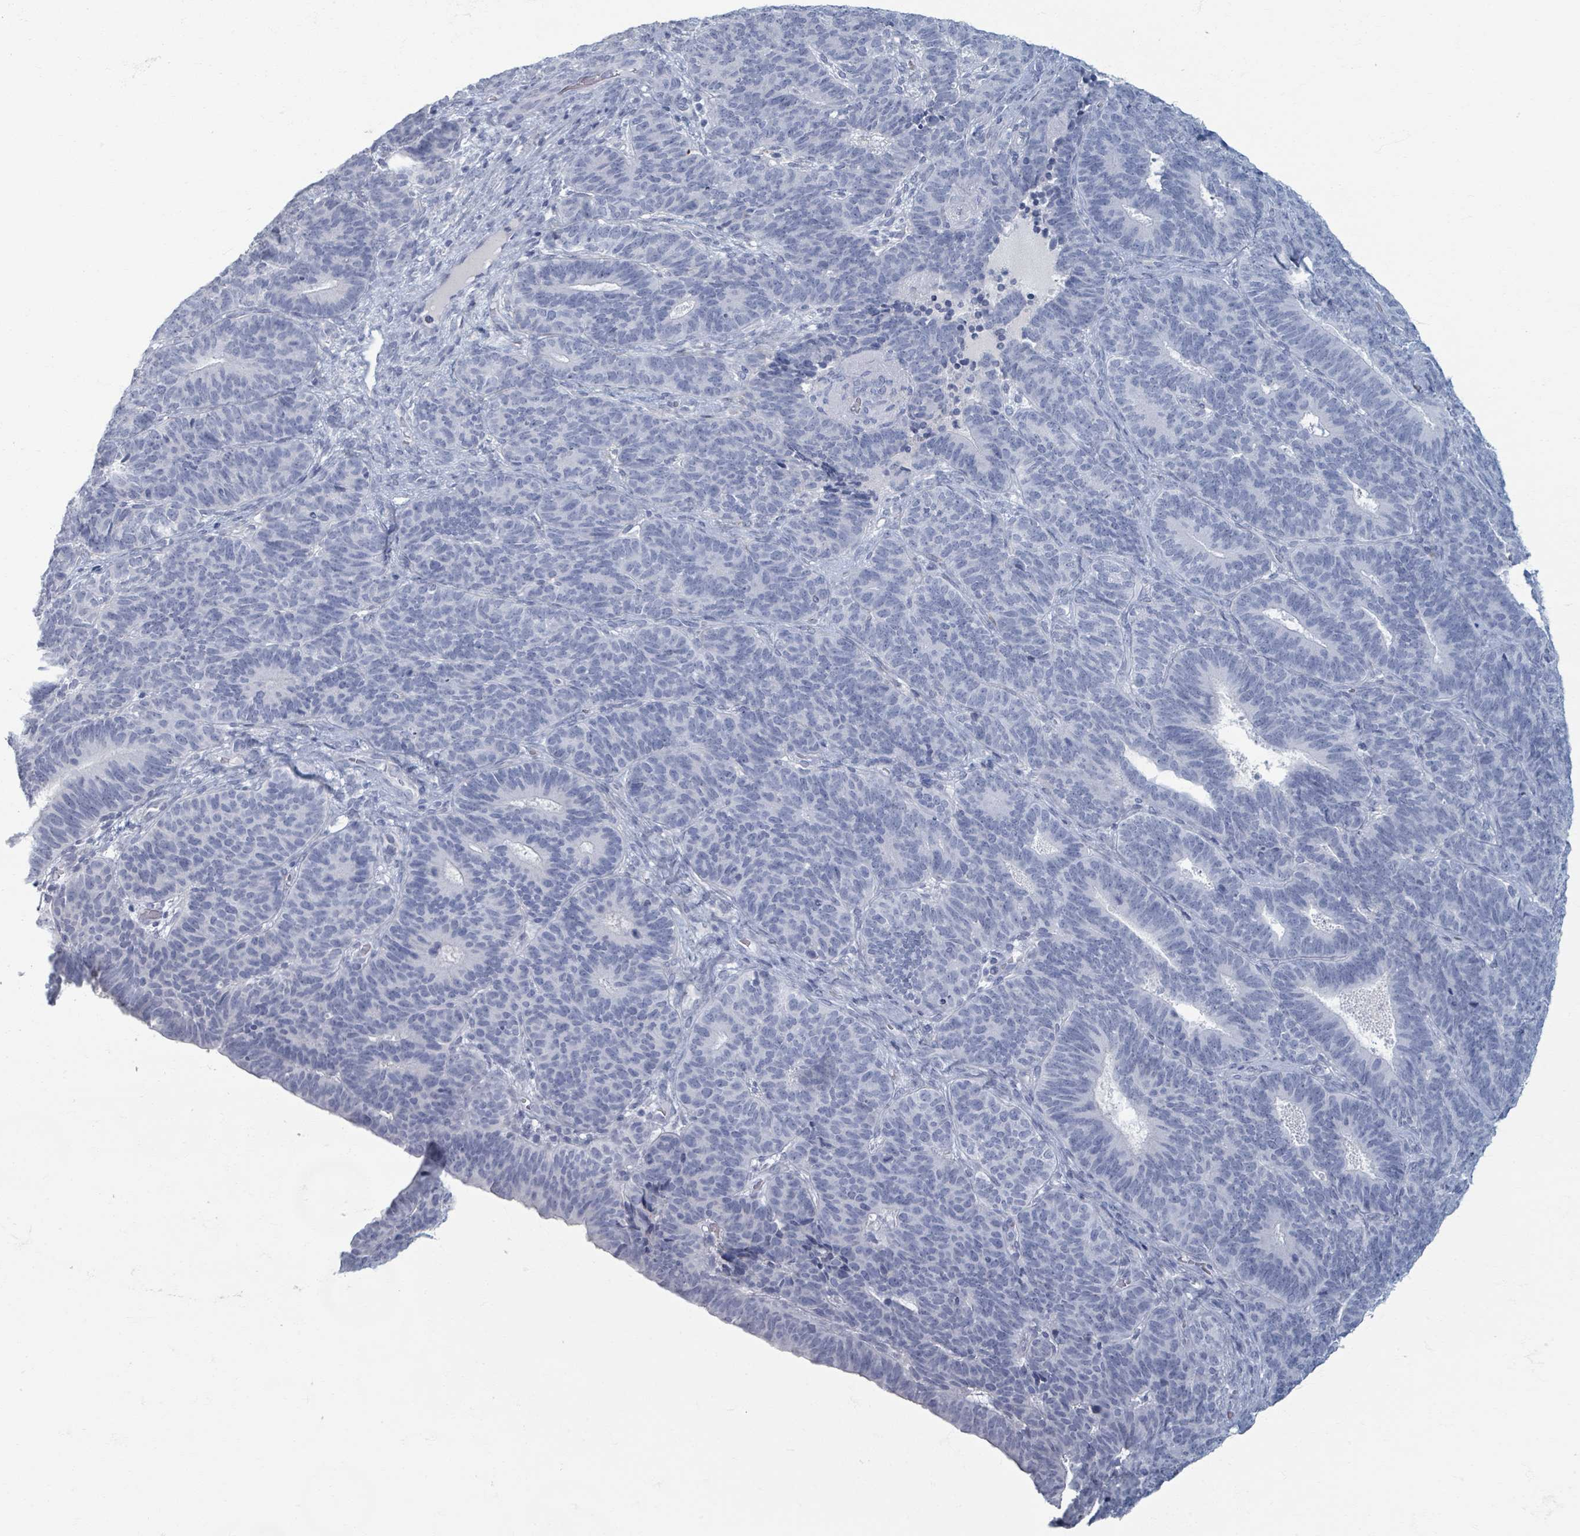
{"staining": {"intensity": "negative", "quantity": "none", "location": "none"}, "tissue": "endometrial cancer", "cell_type": "Tumor cells", "image_type": "cancer", "snomed": [{"axis": "morphology", "description": "Adenocarcinoma, NOS"}, {"axis": "topography", "description": "Endometrium"}], "caption": "Protein analysis of endometrial cancer (adenocarcinoma) reveals no significant staining in tumor cells.", "gene": "TAS2R1", "patient": {"sex": "female", "age": 70}}